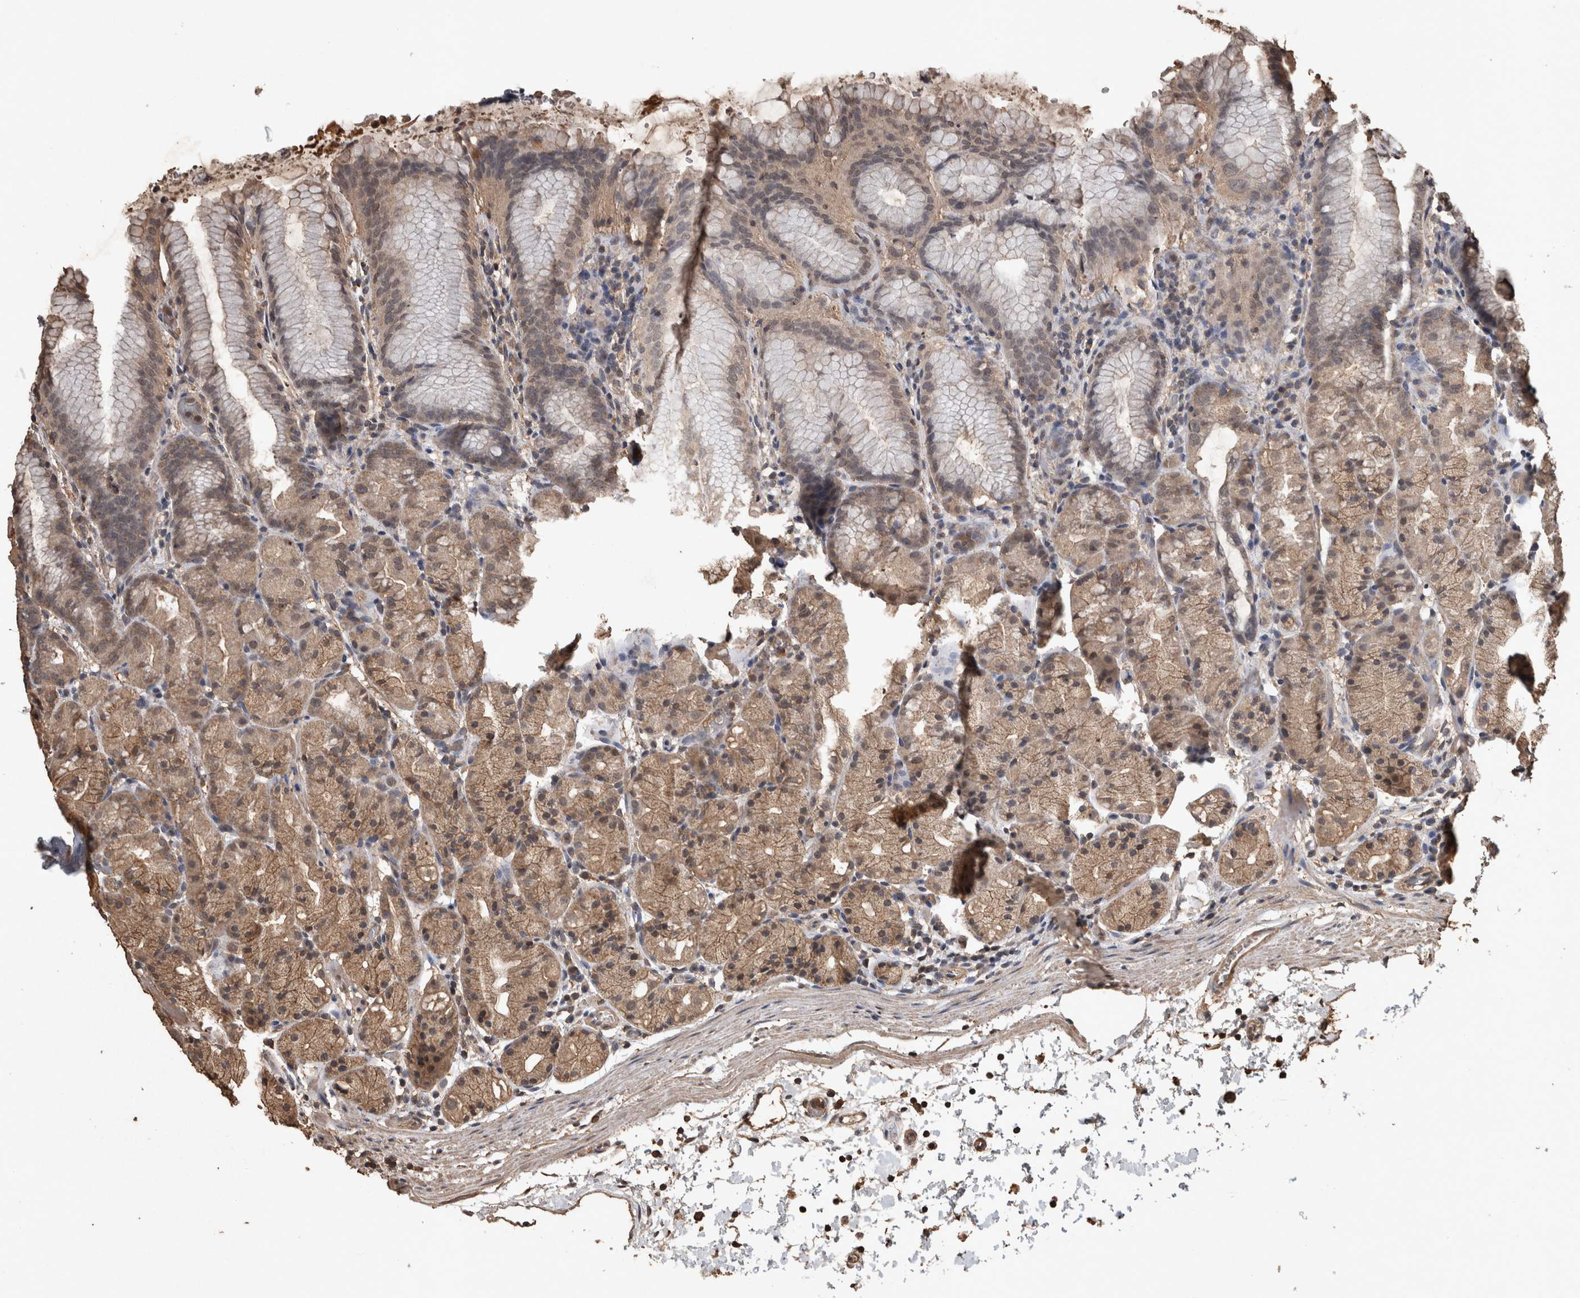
{"staining": {"intensity": "moderate", "quantity": ">75%", "location": "cytoplasmic/membranous"}, "tissue": "stomach", "cell_type": "Glandular cells", "image_type": "normal", "snomed": [{"axis": "morphology", "description": "Normal tissue, NOS"}, {"axis": "topography", "description": "Stomach, upper"}], "caption": "Approximately >75% of glandular cells in unremarkable human stomach exhibit moderate cytoplasmic/membranous protein staining as visualized by brown immunohistochemical staining.", "gene": "FGFRL1", "patient": {"sex": "male", "age": 48}}